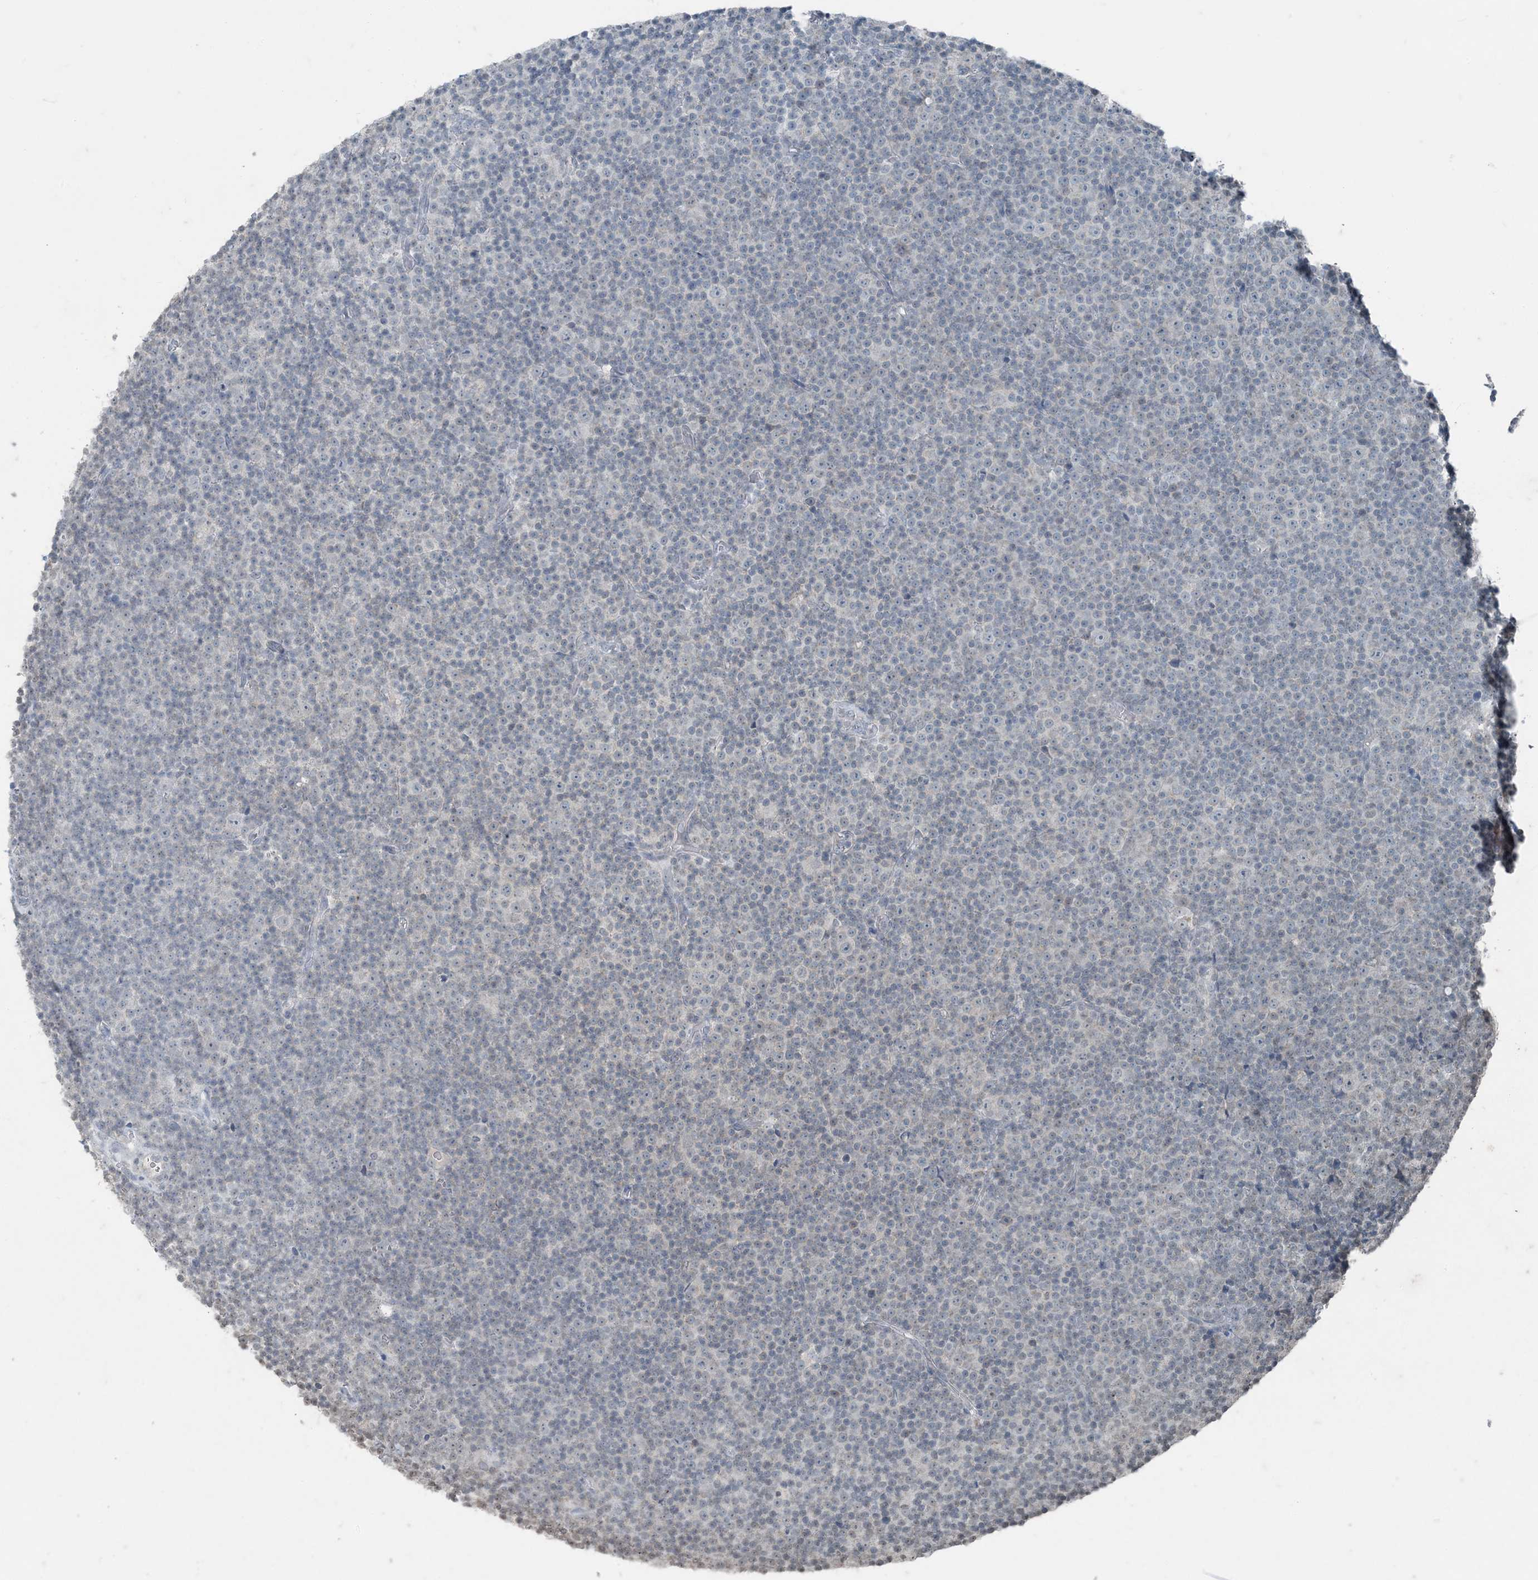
{"staining": {"intensity": "negative", "quantity": "none", "location": "none"}, "tissue": "lymphoma", "cell_type": "Tumor cells", "image_type": "cancer", "snomed": [{"axis": "morphology", "description": "Malignant lymphoma, non-Hodgkin's type, Low grade"}, {"axis": "topography", "description": "Lymph node"}], "caption": "High magnification brightfield microscopy of lymphoma stained with DAB (3,3'-diaminobenzidine) (brown) and counterstained with hematoxylin (blue): tumor cells show no significant expression.", "gene": "GNL1", "patient": {"sex": "female", "age": 67}}